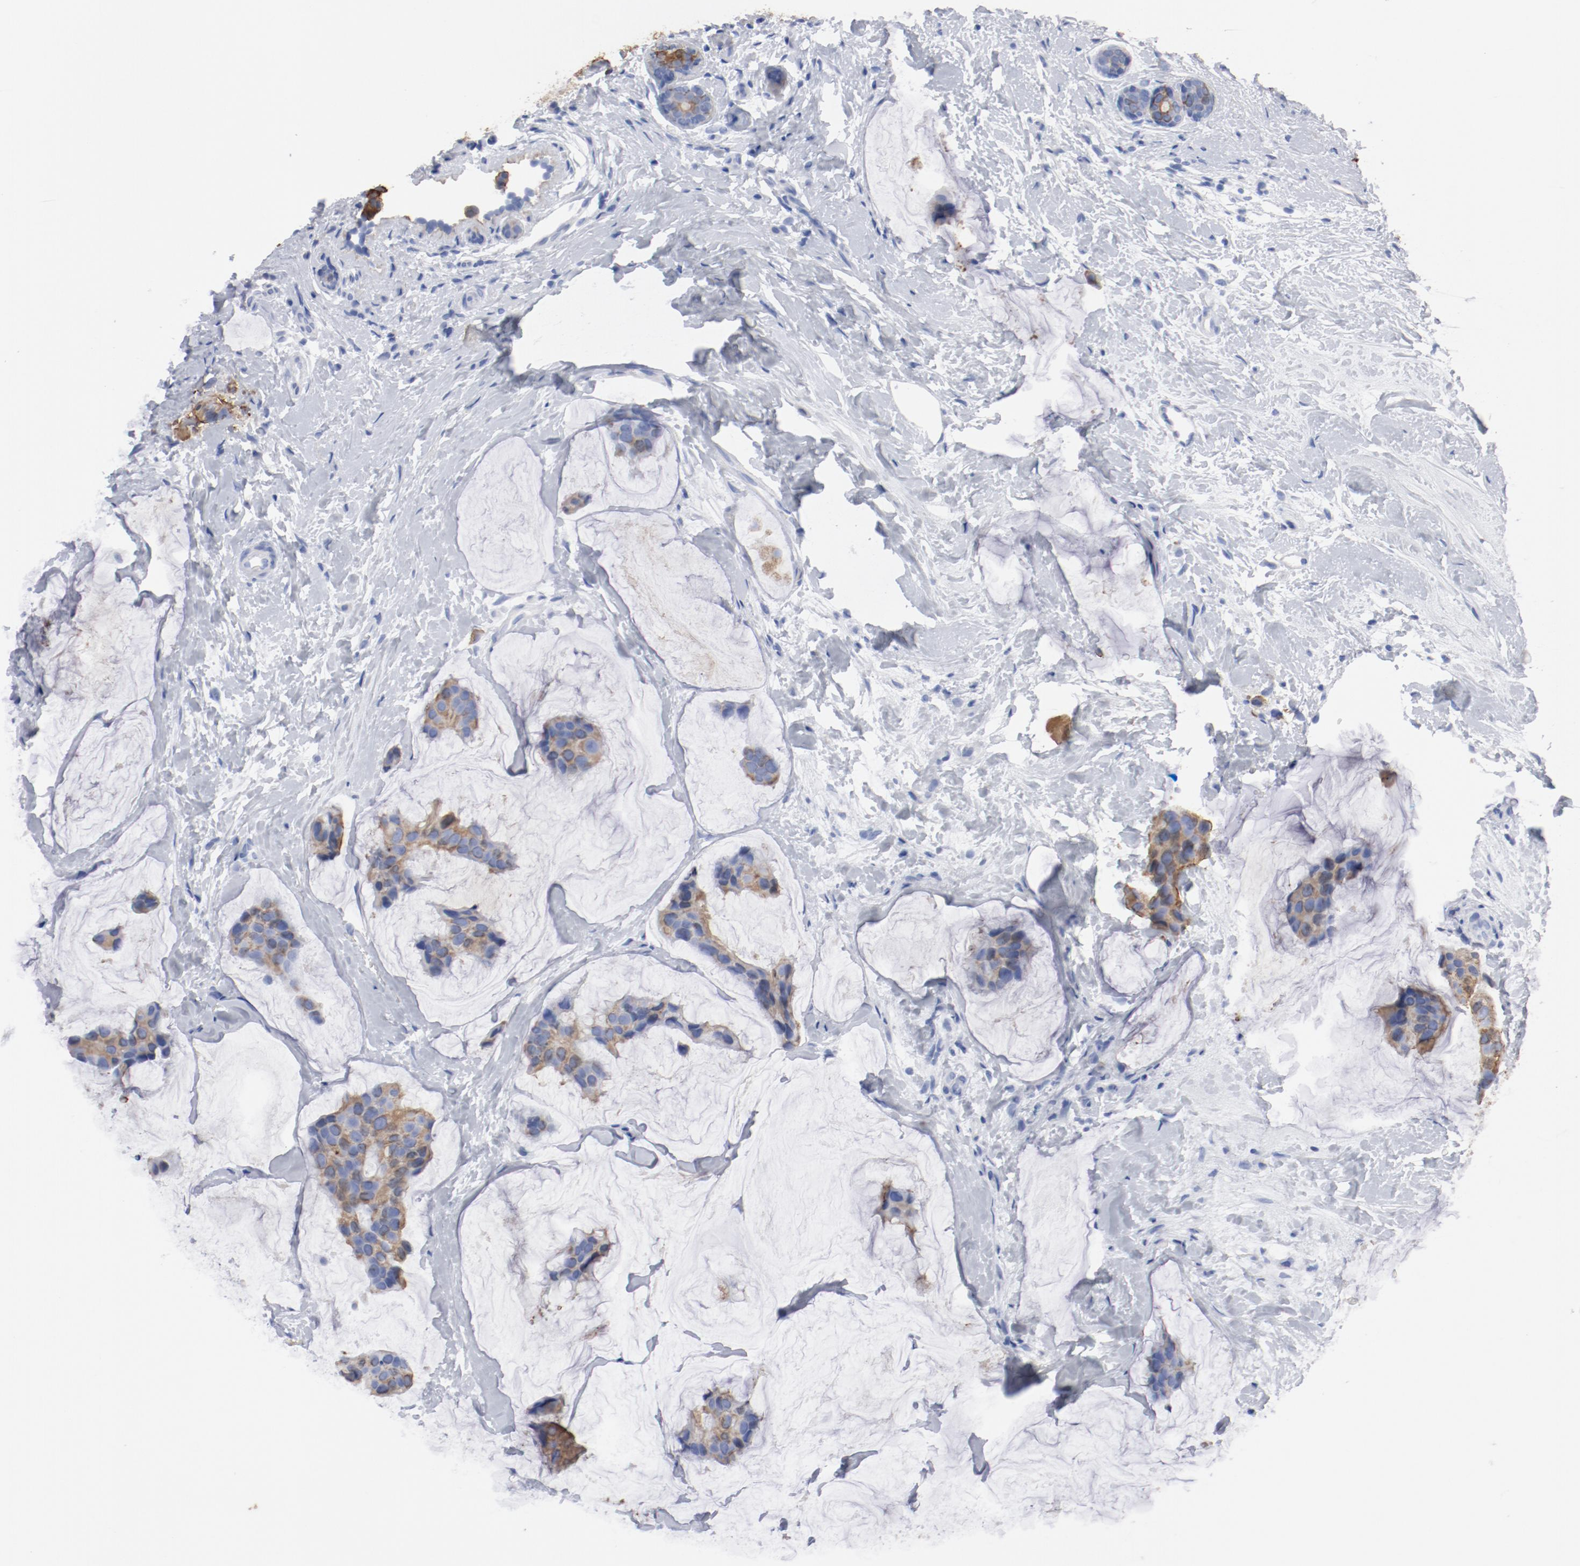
{"staining": {"intensity": "moderate", "quantity": ">75%", "location": "cytoplasmic/membranous"}, "tissue": "breast cancer", "cell_type": "Tumor cells", "image_type": "cancer", "snomed": [{"axis": "morphology", "description": "Normal tissue, NOS"}, {"axis": "morphology", "description": "Duct carcinoma"}, {"axis": "topography", "description": "Breast"}], "caption": "Immunohistochemical staining of breast cancer displays medium levels of moderate cytoplasmic/membranous expression in approximately >75% of tumor cells. (DAB (3,3'-diaminobenzidine) = brown stain, brightfield microscopy at high magnification).", "gene": "TSPAN6", "patient": {"sex": "female", "age": 50}}